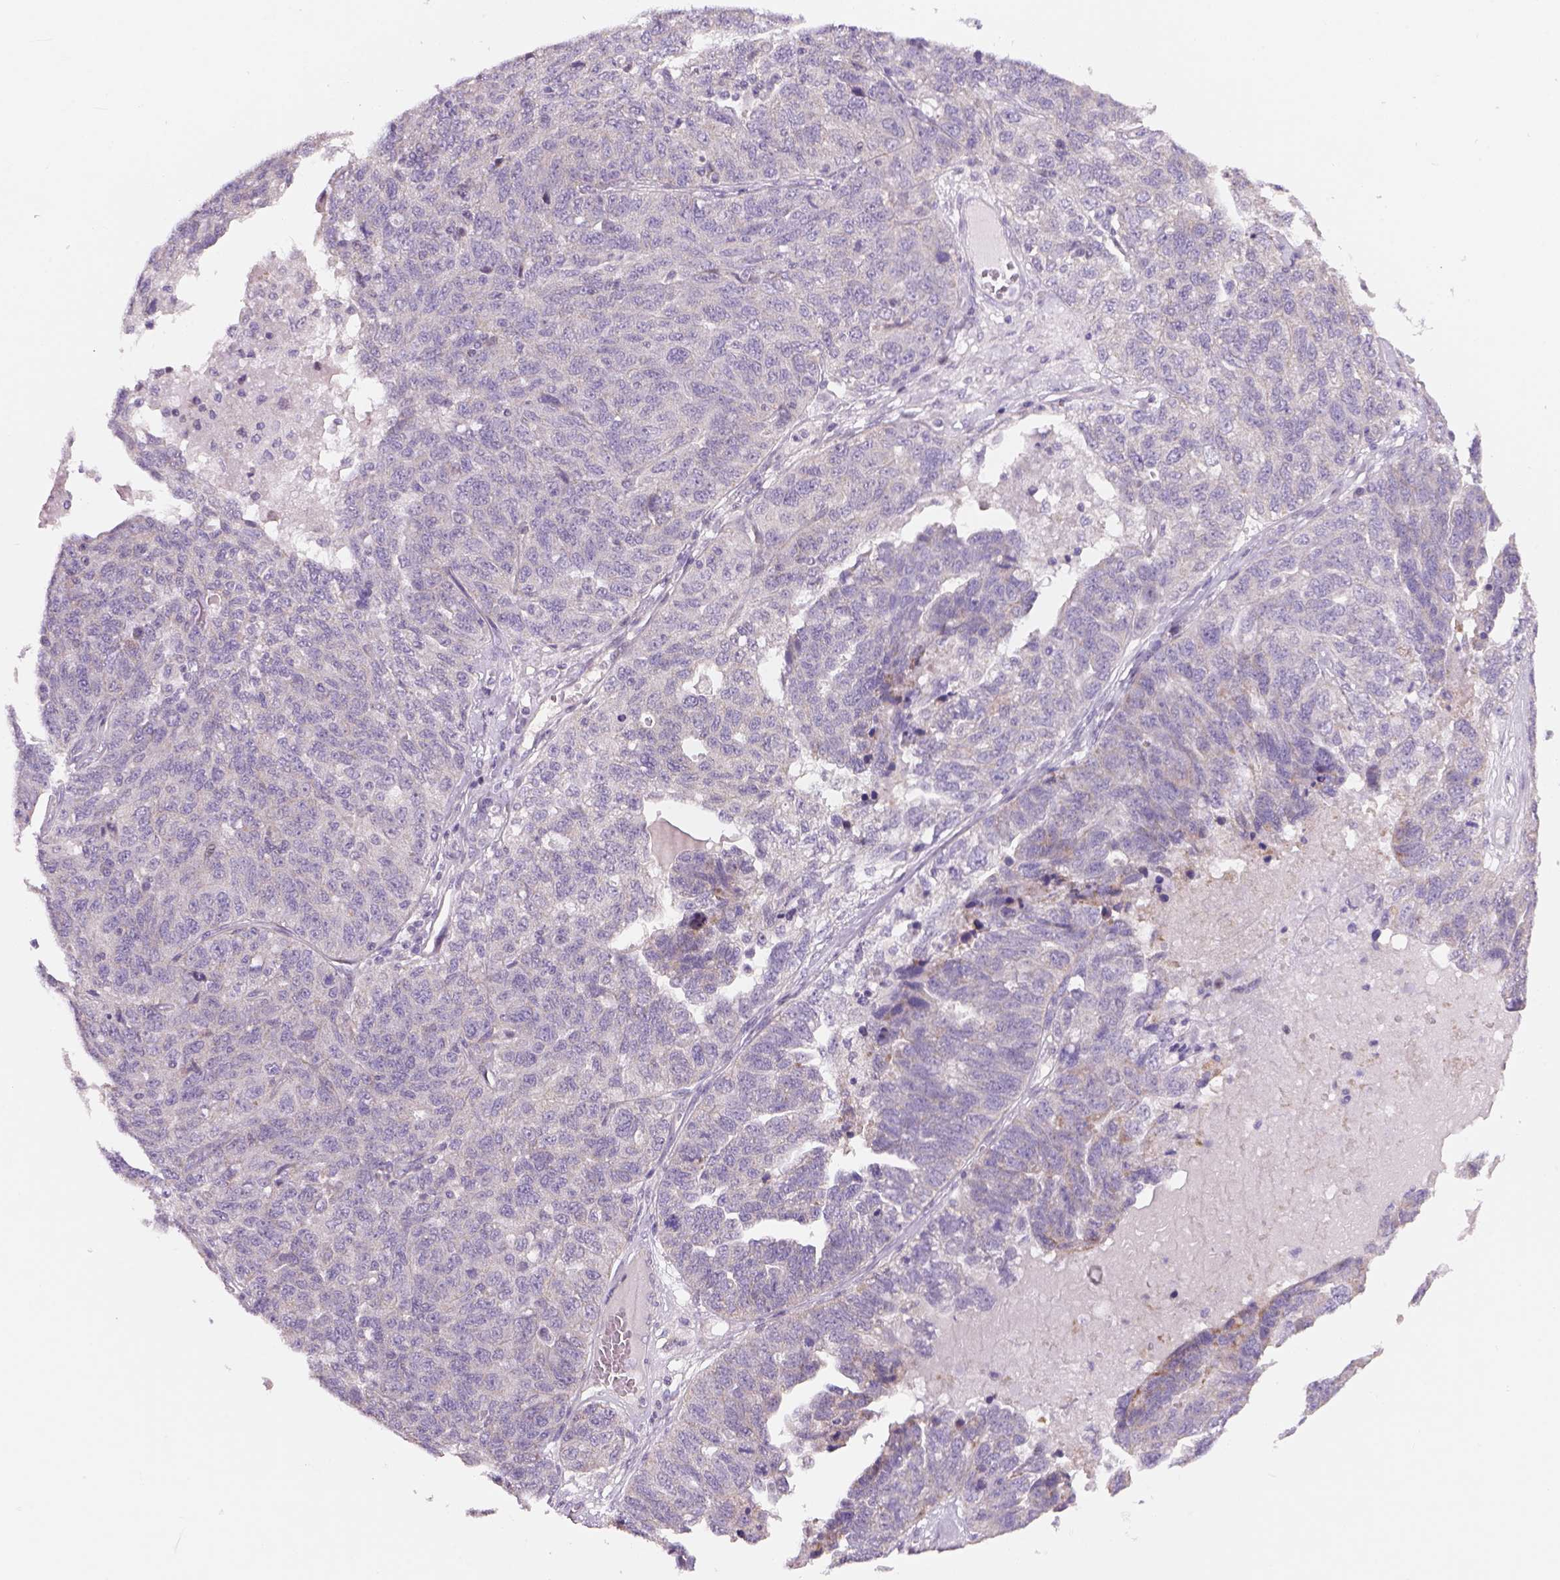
{"staining": {"intensity": "negative", "quantity": "none", "location": "none"}, "tissue": "ovarian cancer", "cell_type": "Tumor cells", "image_type": "cancer", "snomed": [{"axis": "morphology", "description": "Cystadenocarcinoma, serous, NOS"}, {"axis": "topography", "description": "Ovary"}], "caption": "There is no significant staining in tumor cells of ovarian cancer.", "gene": "ADGRV1", "patient": {"sex": "female", "age": 71}}